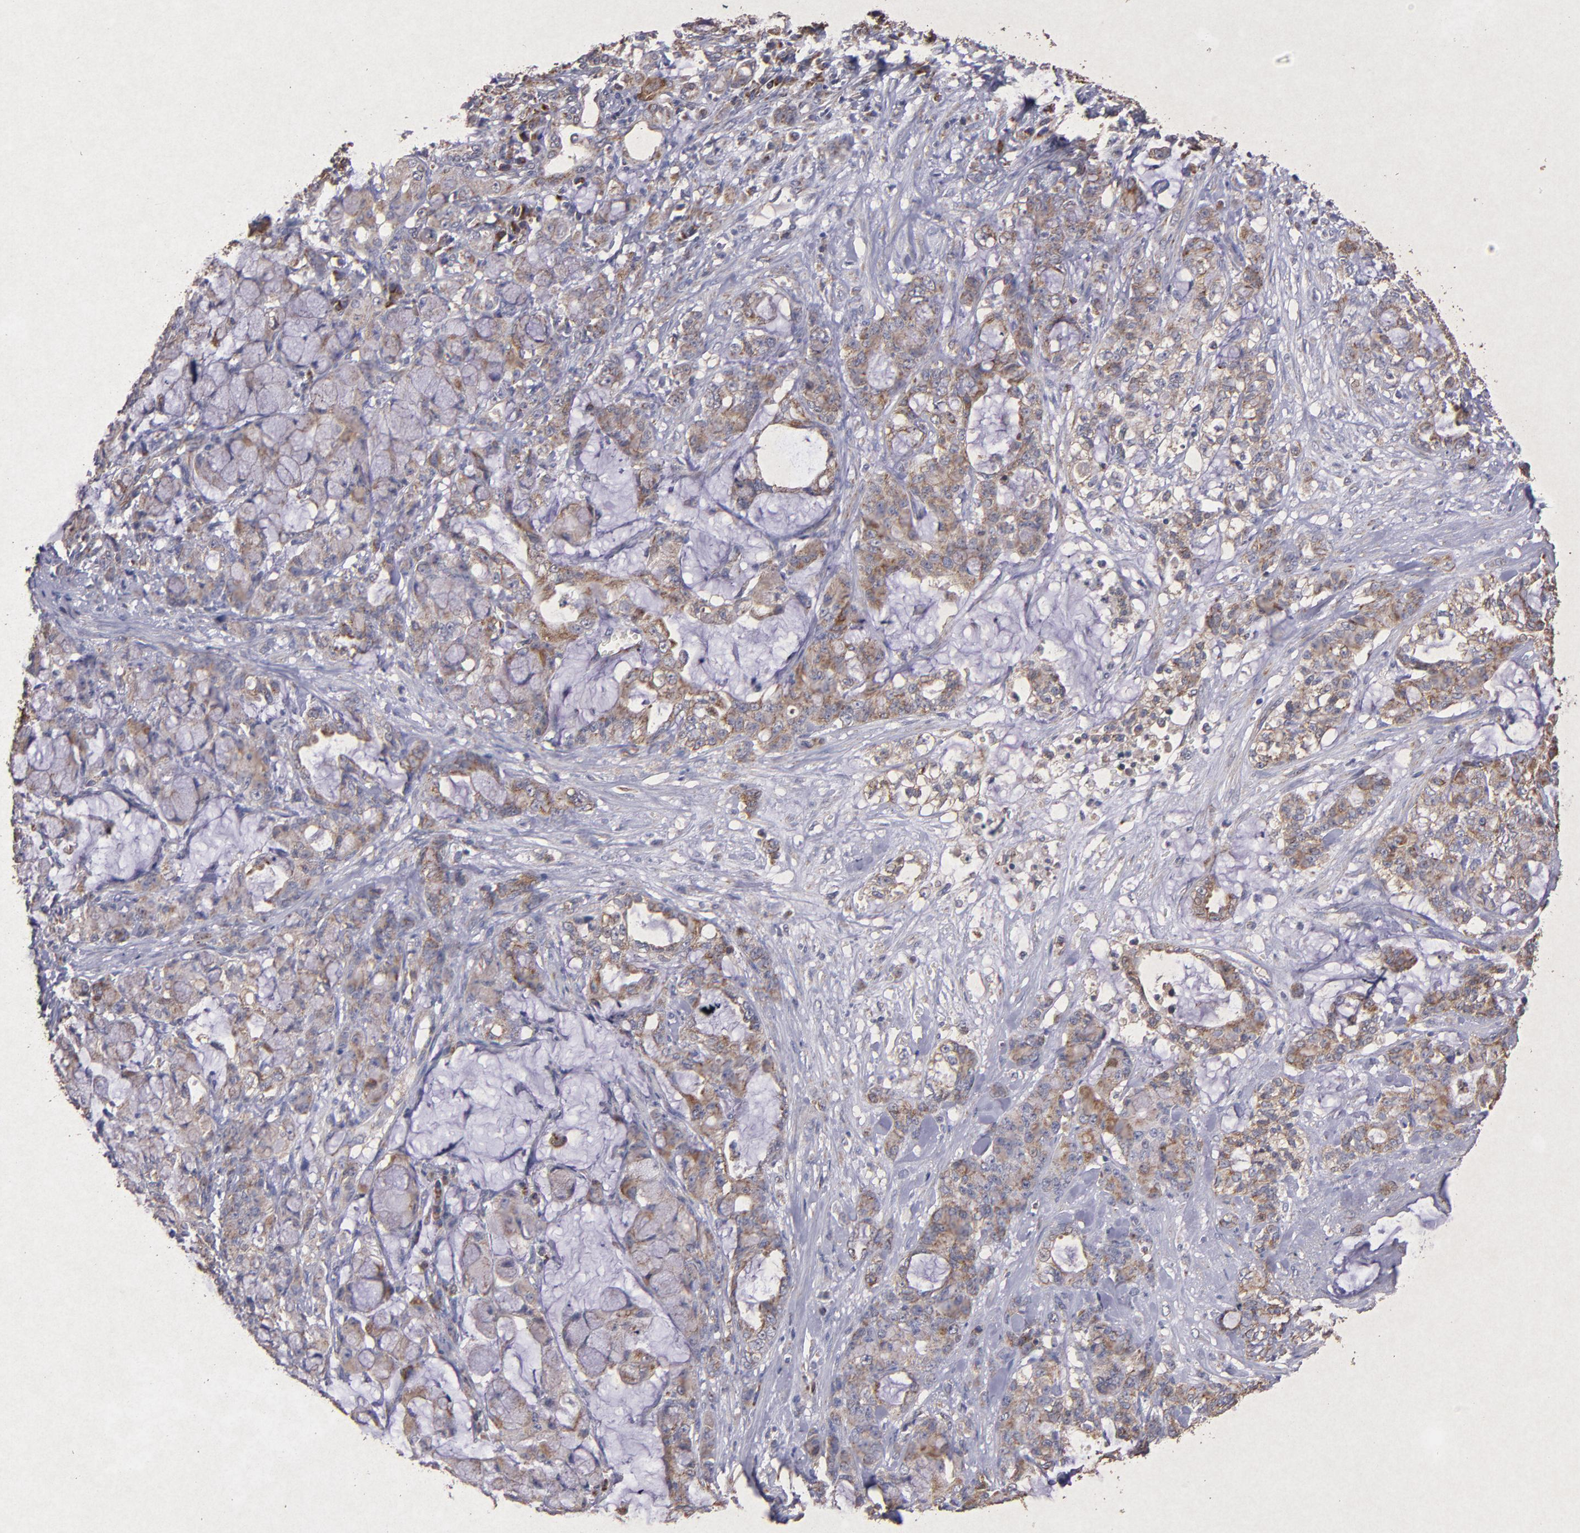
{"staining": {"intensity": "weak", "quantity": ">75%", "location": "cytoplasmic/membranous"}, "tissue": "pancreatic cancer", "cell_type": "Tumor cells", "image_type": "cancer", "snomed": [{"axis": "morphology", "description": "Adenocarcinoma, NOS"}, {"axis": "topography", "description": "Pancreas"}], "caption": "Tumor cells reveal low levels of weak cytoplasmic/membranous expression in about >75% of cells in pancreatic adenocarcinoma. The protein of interest is stained brown, and the nuclei are stained in blue (DAB IHC with brightfield microscopy, high magnification).", "gene": "TIMM9", "patient": {"sex": "female", "age": 73}}